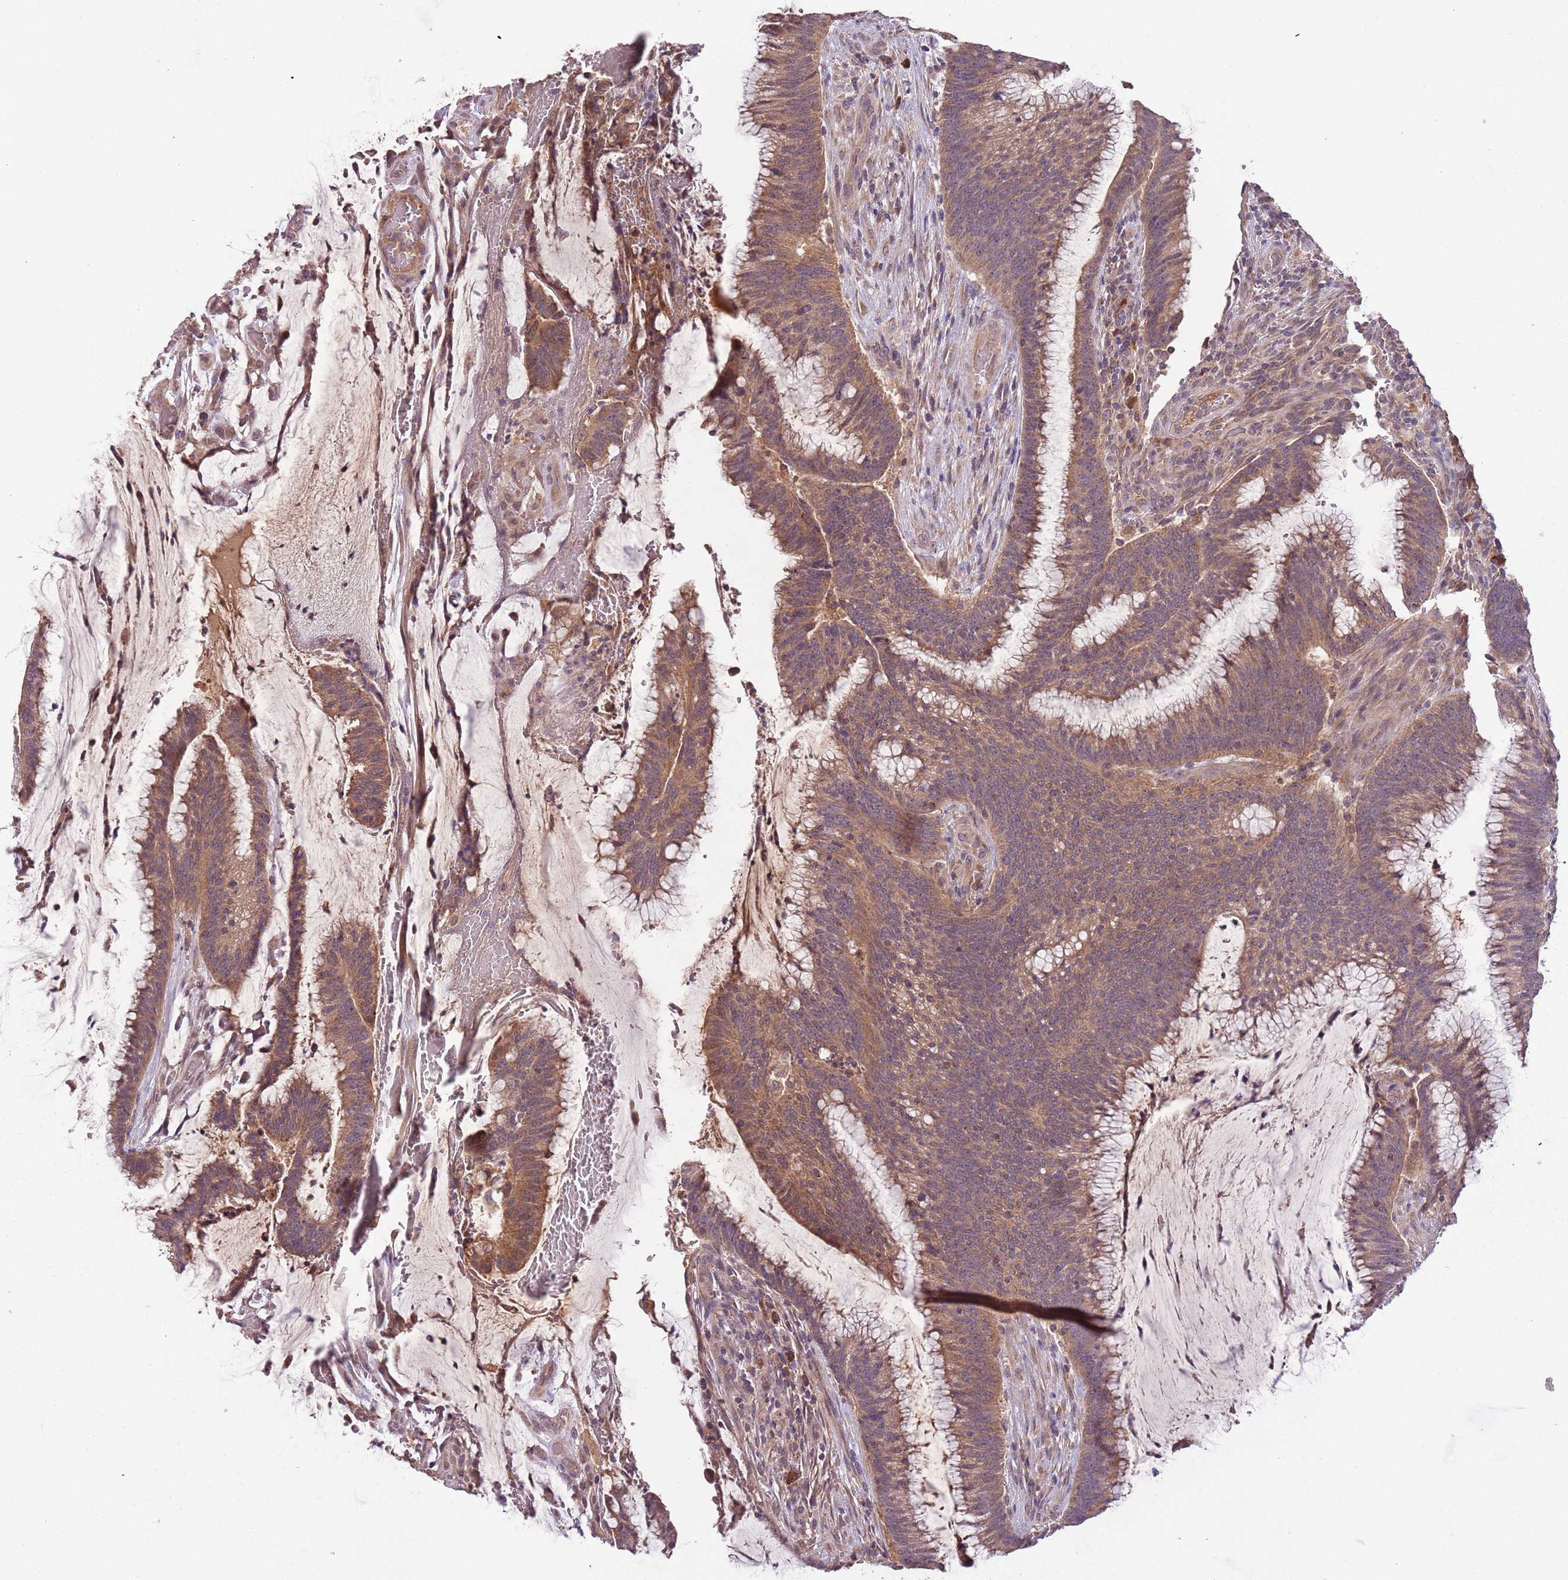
{"staining": {"intensity": "moderate", "quantity": ">75%", "location": "cytoplasmic/membranous"}, "tissue": "colorectal cancer", "cell_type": "Tumor cells", "image_type": "cancer", "snomed": [{"axis": "morphology", "description": "Adenocarcinoma, NOS"}, {"axis": "topography", "description": "Rectum"}], "caption": "An immunohistochemistry image of neoplastic tissue is shown. Protein staining in brown highlights moderate cytoplasmic/membranous positivity in colorectal adenocarcinoma within tumor cells.", "gene": "FECH", "patient": {"sex": "female", "age": 77}}